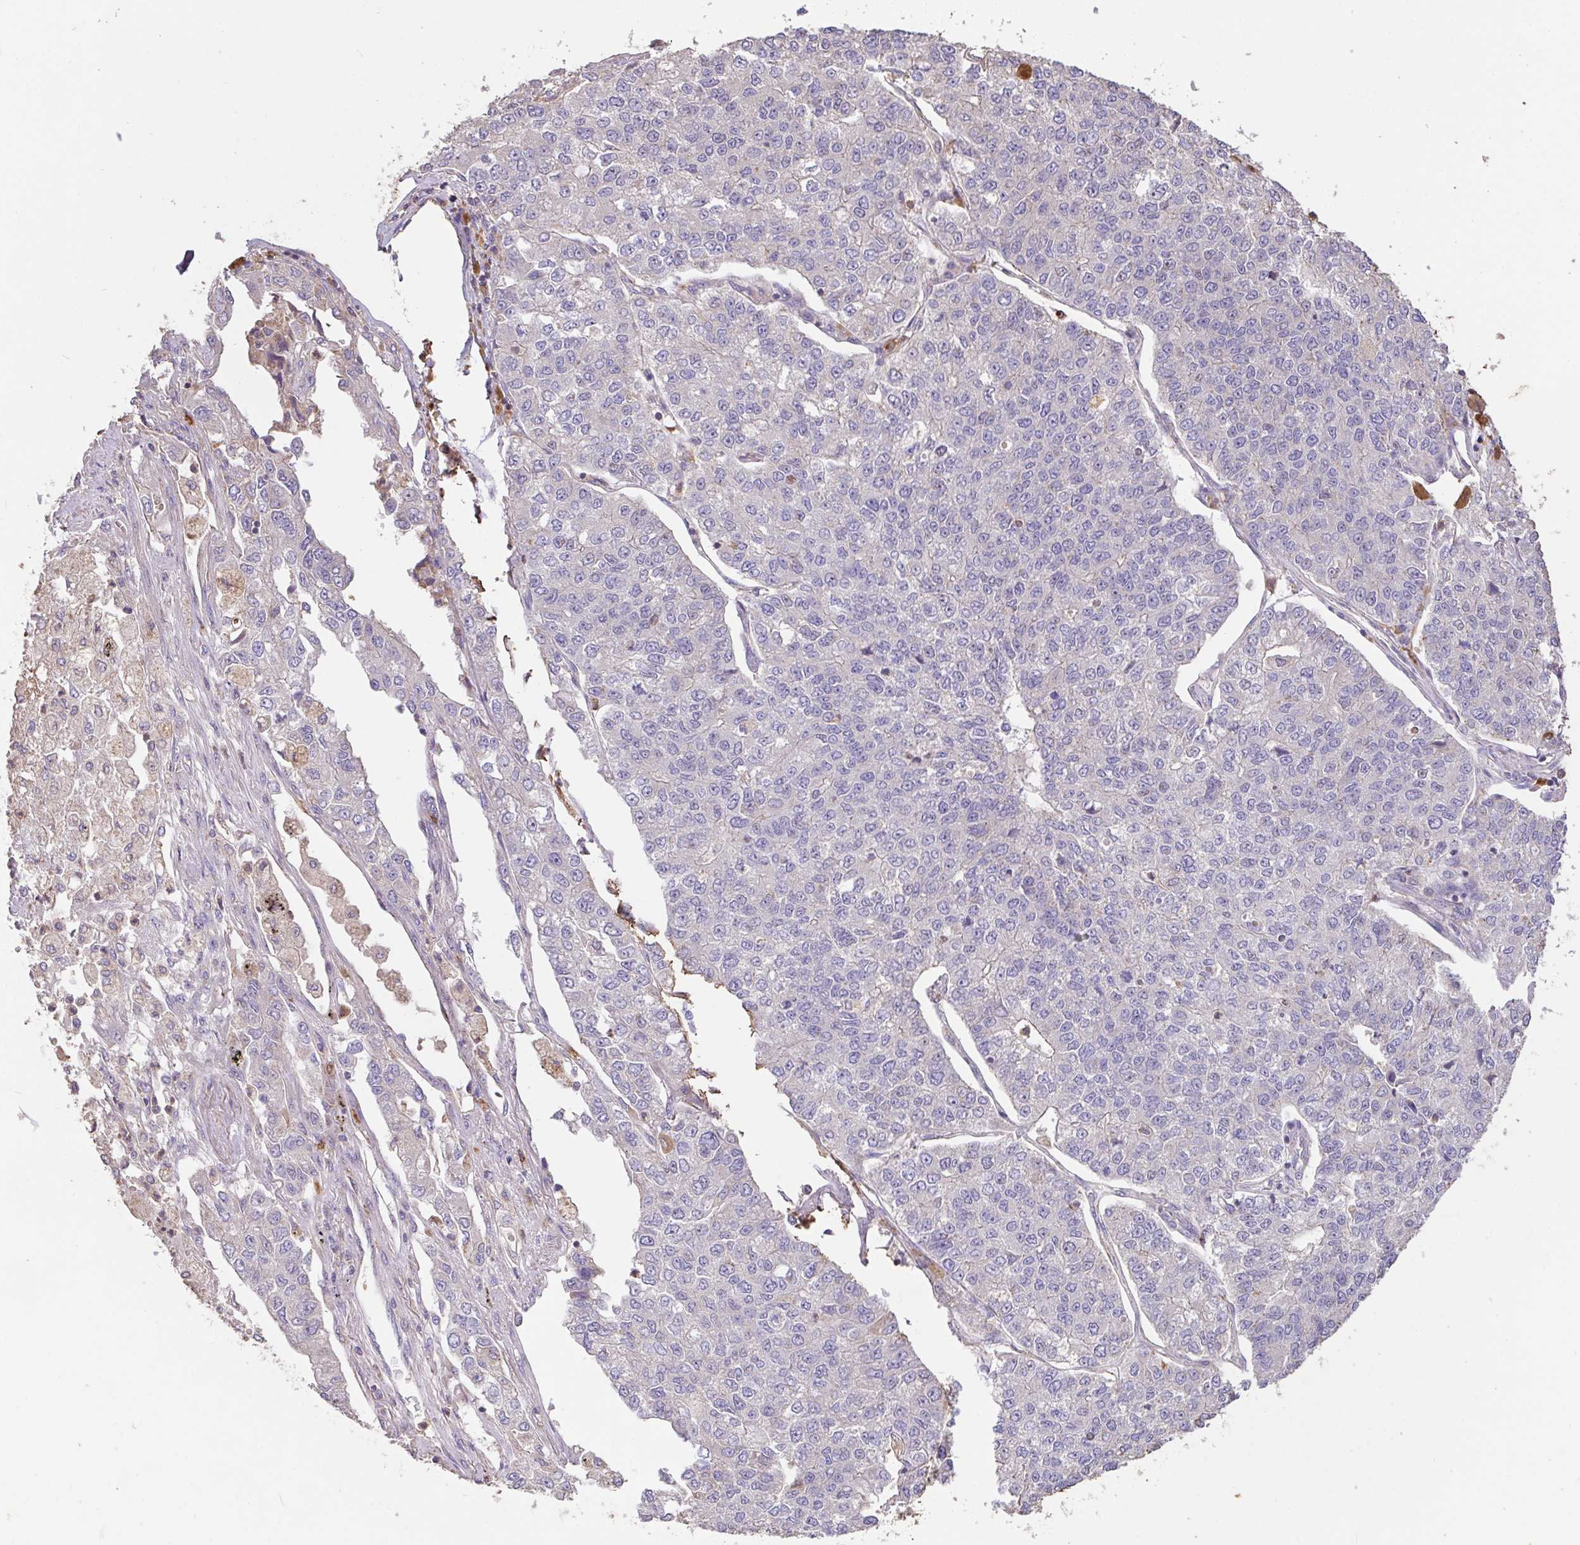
{"staining": {"intensity": "negative", "quantity": "none", "location": "none"}, "tissue": "lung cancer", "cell_type": "Tumor cells", "image_type": "cancer", "snomed": [{"axis": "morphology", "description": "Adenocarcinoma, NOS"}, {"axis": "topography", "description": "Lung"}], "caption": "This is an immunohistochemistry photomicrograph of human lung cancer (adenocarcinoma). There is no positivity in tumor cells.", "gene": "FCER1A", "patient": {"sex": "male", "age": 49}}